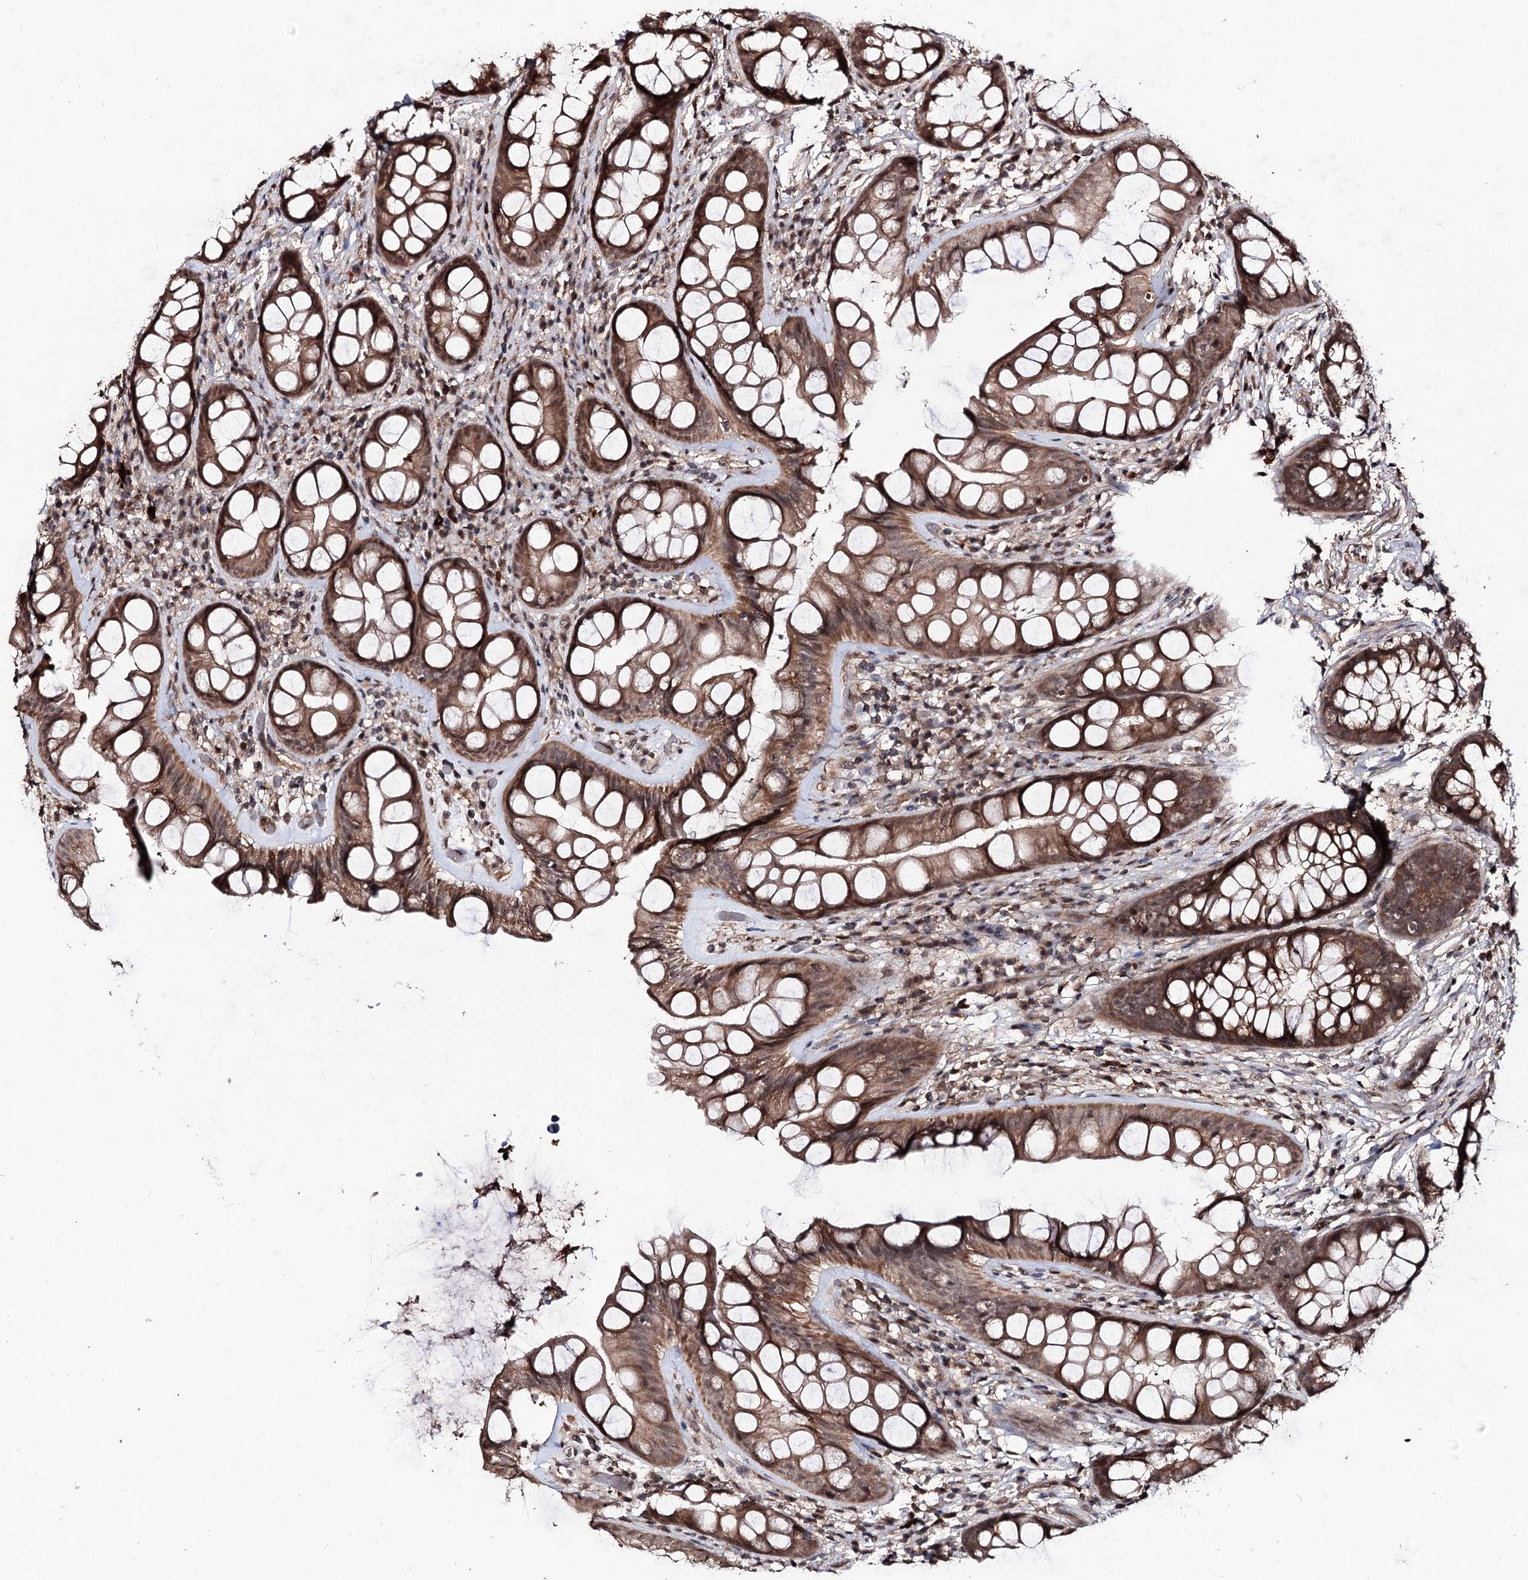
{"staining": {"intensity": "strong", "quantity": ">75%", "location": "cytoplasmic/membranous,nuclear"}, "tissue": "rectum", "cell_type": "Glandular cells", "image_type": "normal", "snomed": [{"axis": "morphology", "description": "Normal tissue, NOS"}, {"axis": "topography", "description": "Rectum"}], "caption": "Immunohistochemical staining of benign rectum demonstrates >75% levels of strong cytoplasmic/membranous,nuclear protein expression in about >75% of glandular cells.", "gene": "FAM53B", "patient": {"sex": "male", "age": 74}}